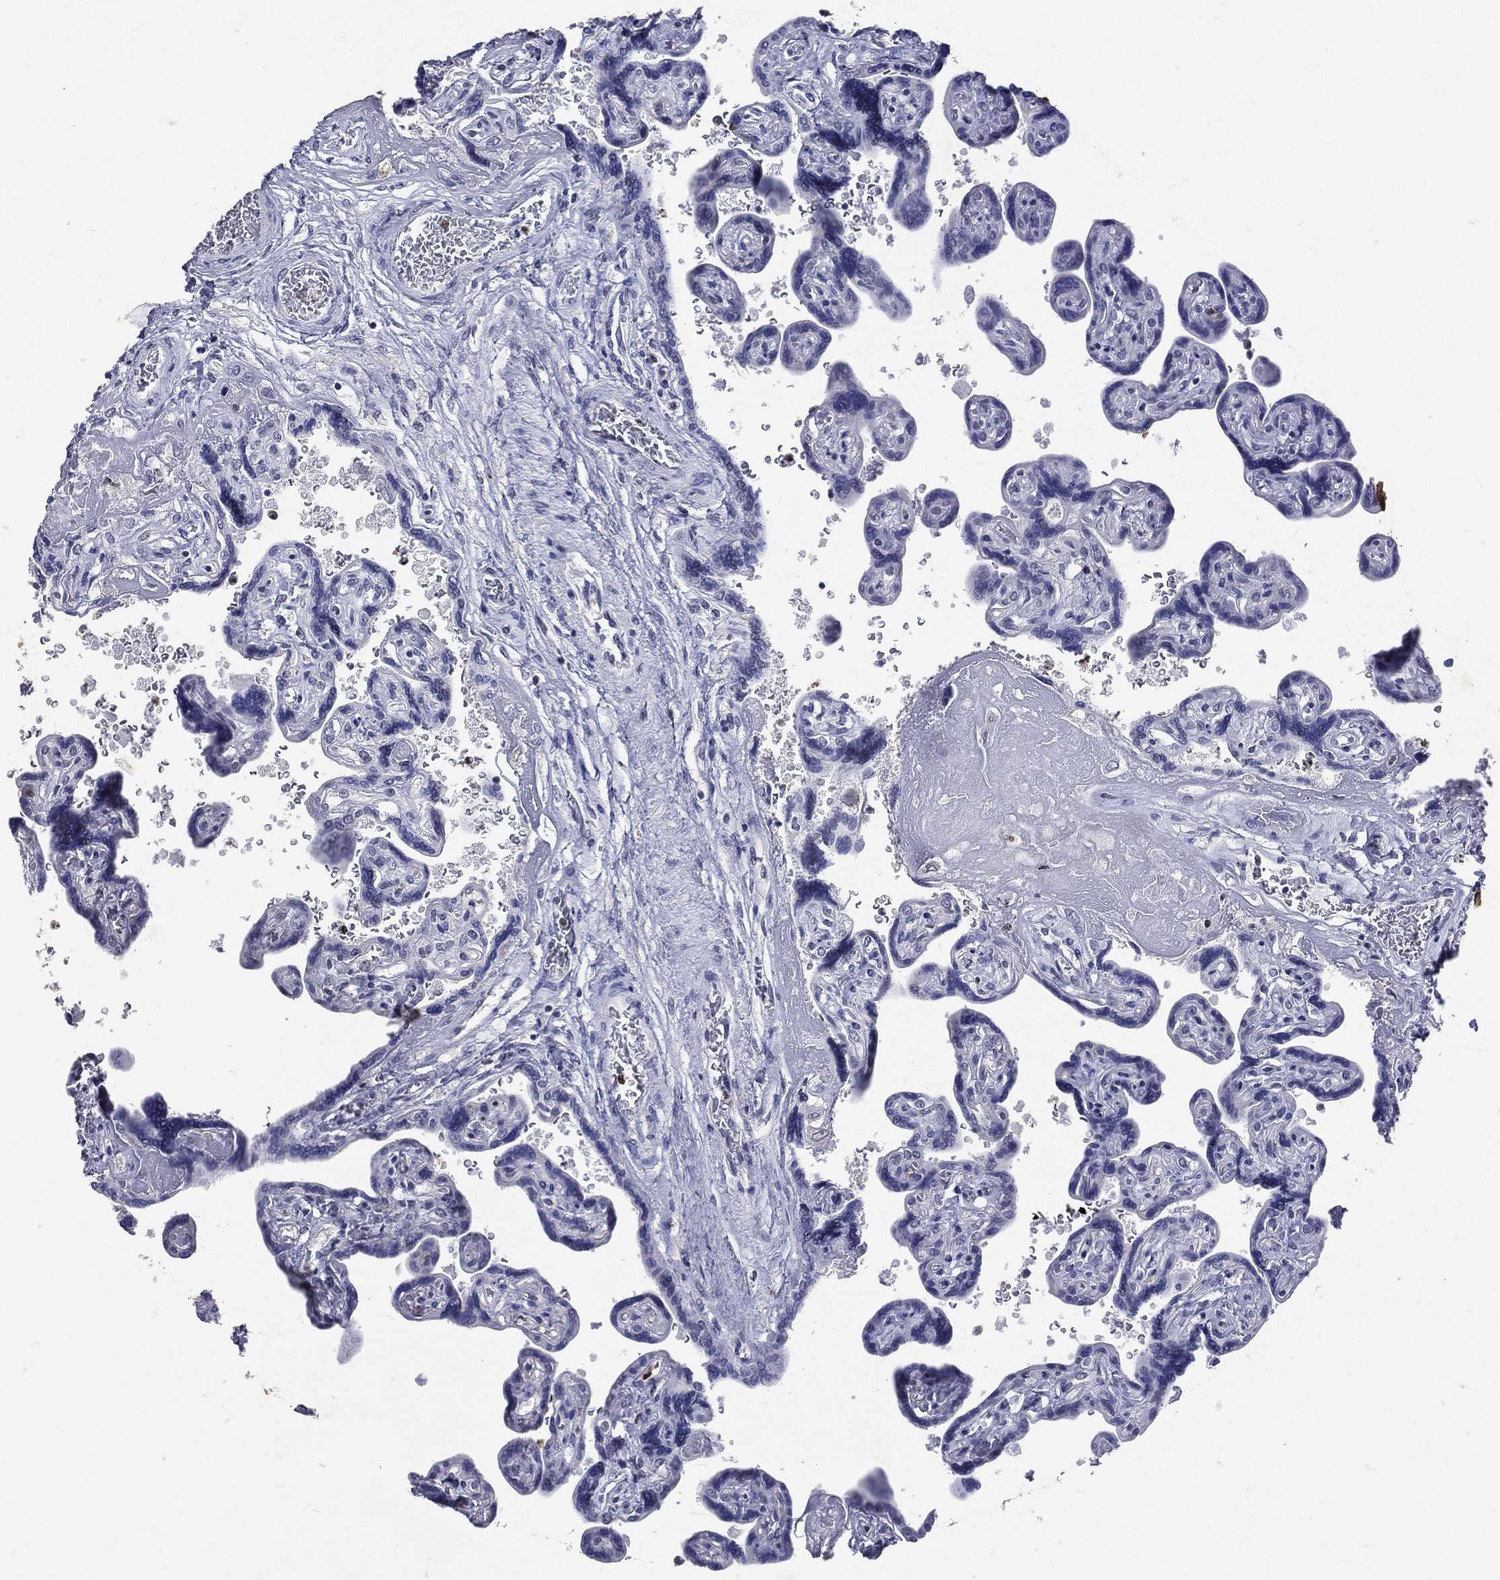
{"staining": {"intensity": "negative", "quantity": "none", "location": "none"}, "tissue": "placenta", "cell_type": "Decidual cells", "image_type": "normal", "snomed": [{"axis": "morphology", "description": "Normal tissue, NOS"}, {"axis": "topography", "description": "Placenta"}], "caption": "High magnification brightfield microscopy of normal placenta stained with DAB (brown) and counterstained with hematoxylin (blue): decidual cells show no significant expression.", "gene": "SLC34A2", "patient": {"sex": "female", "age": 32}}